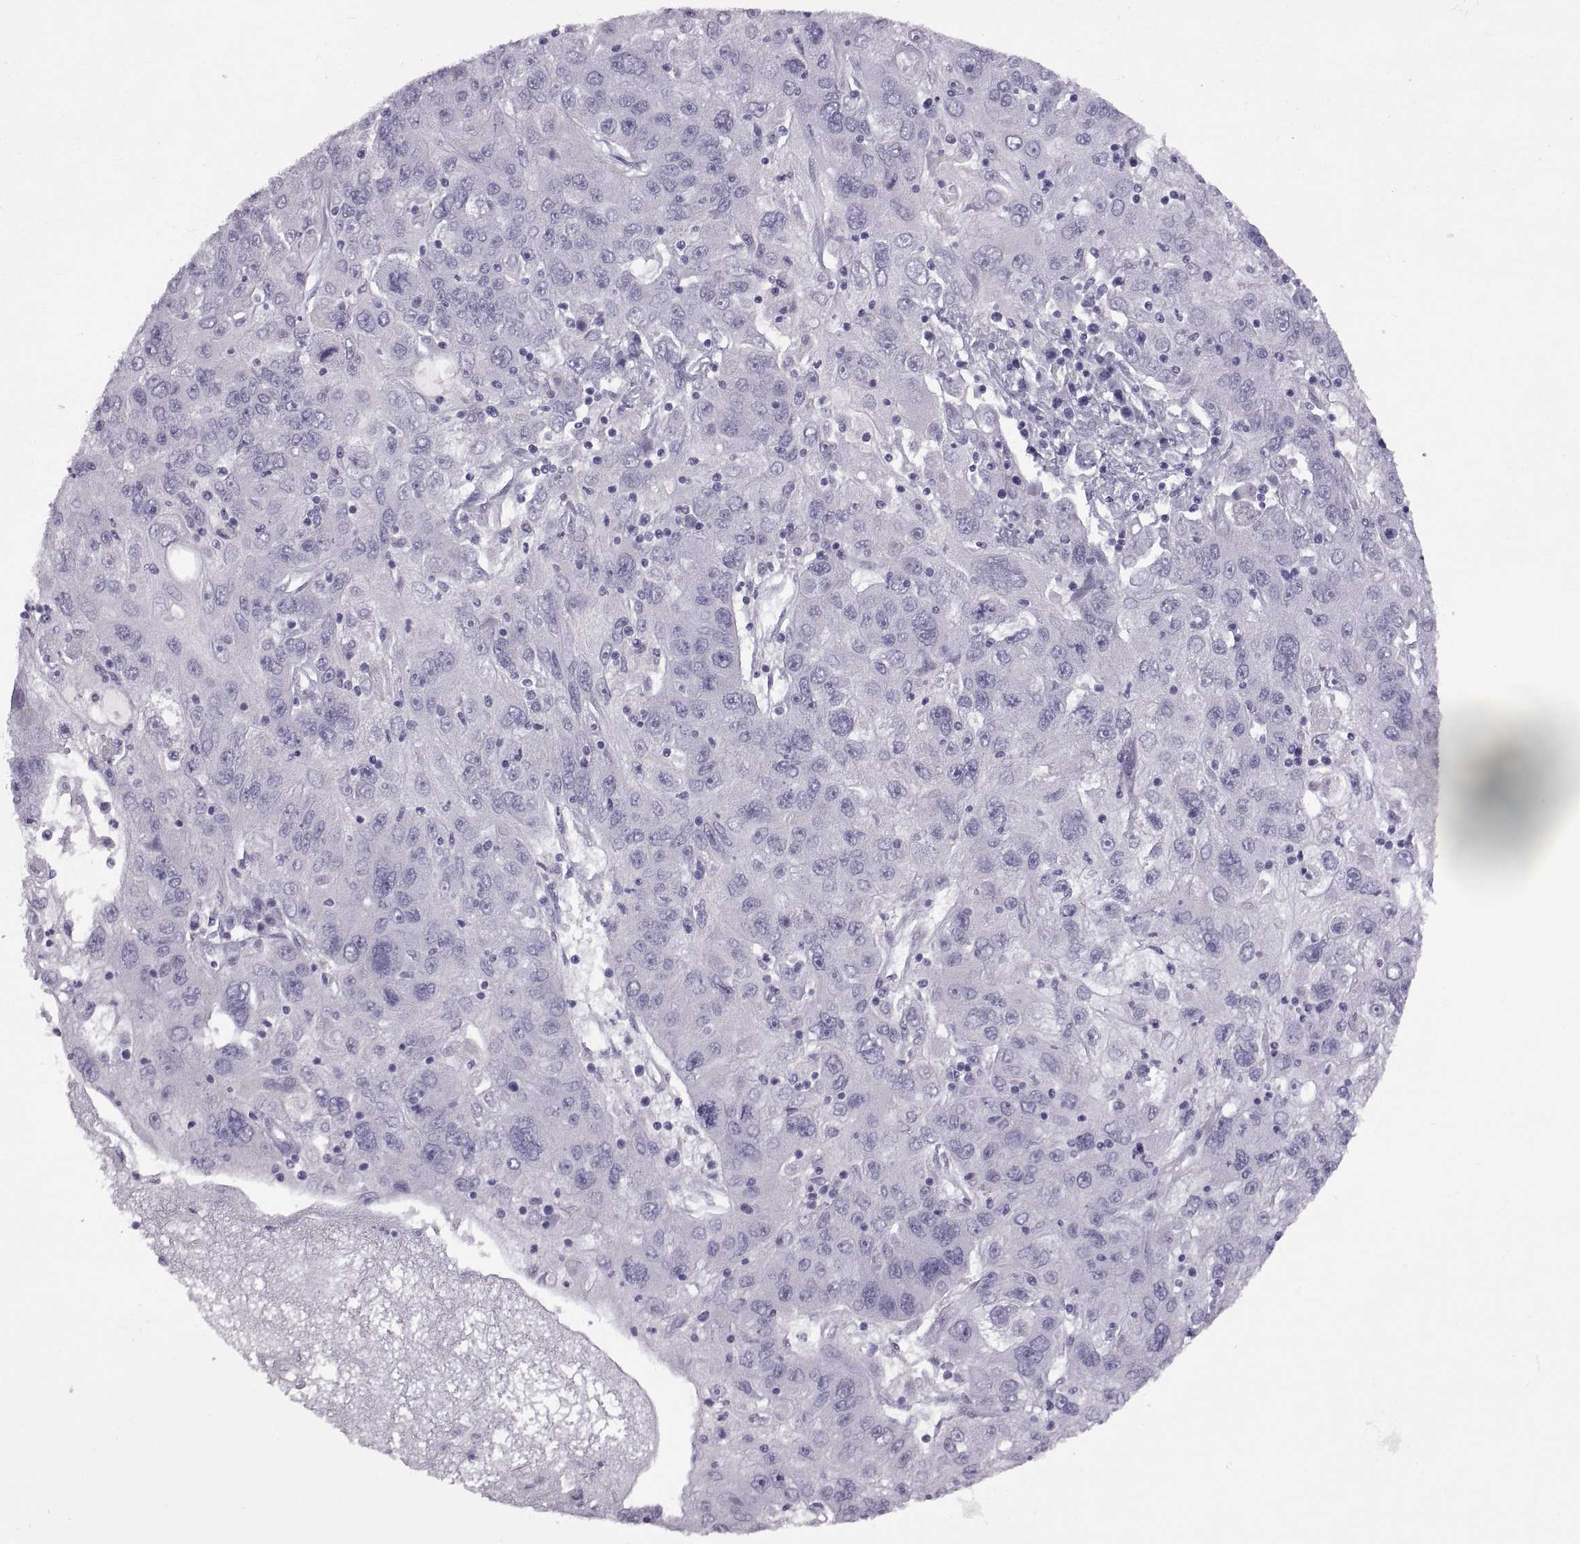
{"staining": {"intensity": "negative", "quantity": "none", "location": "none"}, "tissue": "stomach cancer", "cell_type": "Tumor cells", "image_type": "cancer", "snomed": [{"axis": "morphology", "description": "Adenocarcinoma, NOS"}, {"axis": "topography", "description": "Stomach"}], "caption": "The micrograph reveals no staining of tumor cells in adenocarcinoma (stomach).", "gene": "RDM1", "patient": {"sex": "male", "age": 56}}